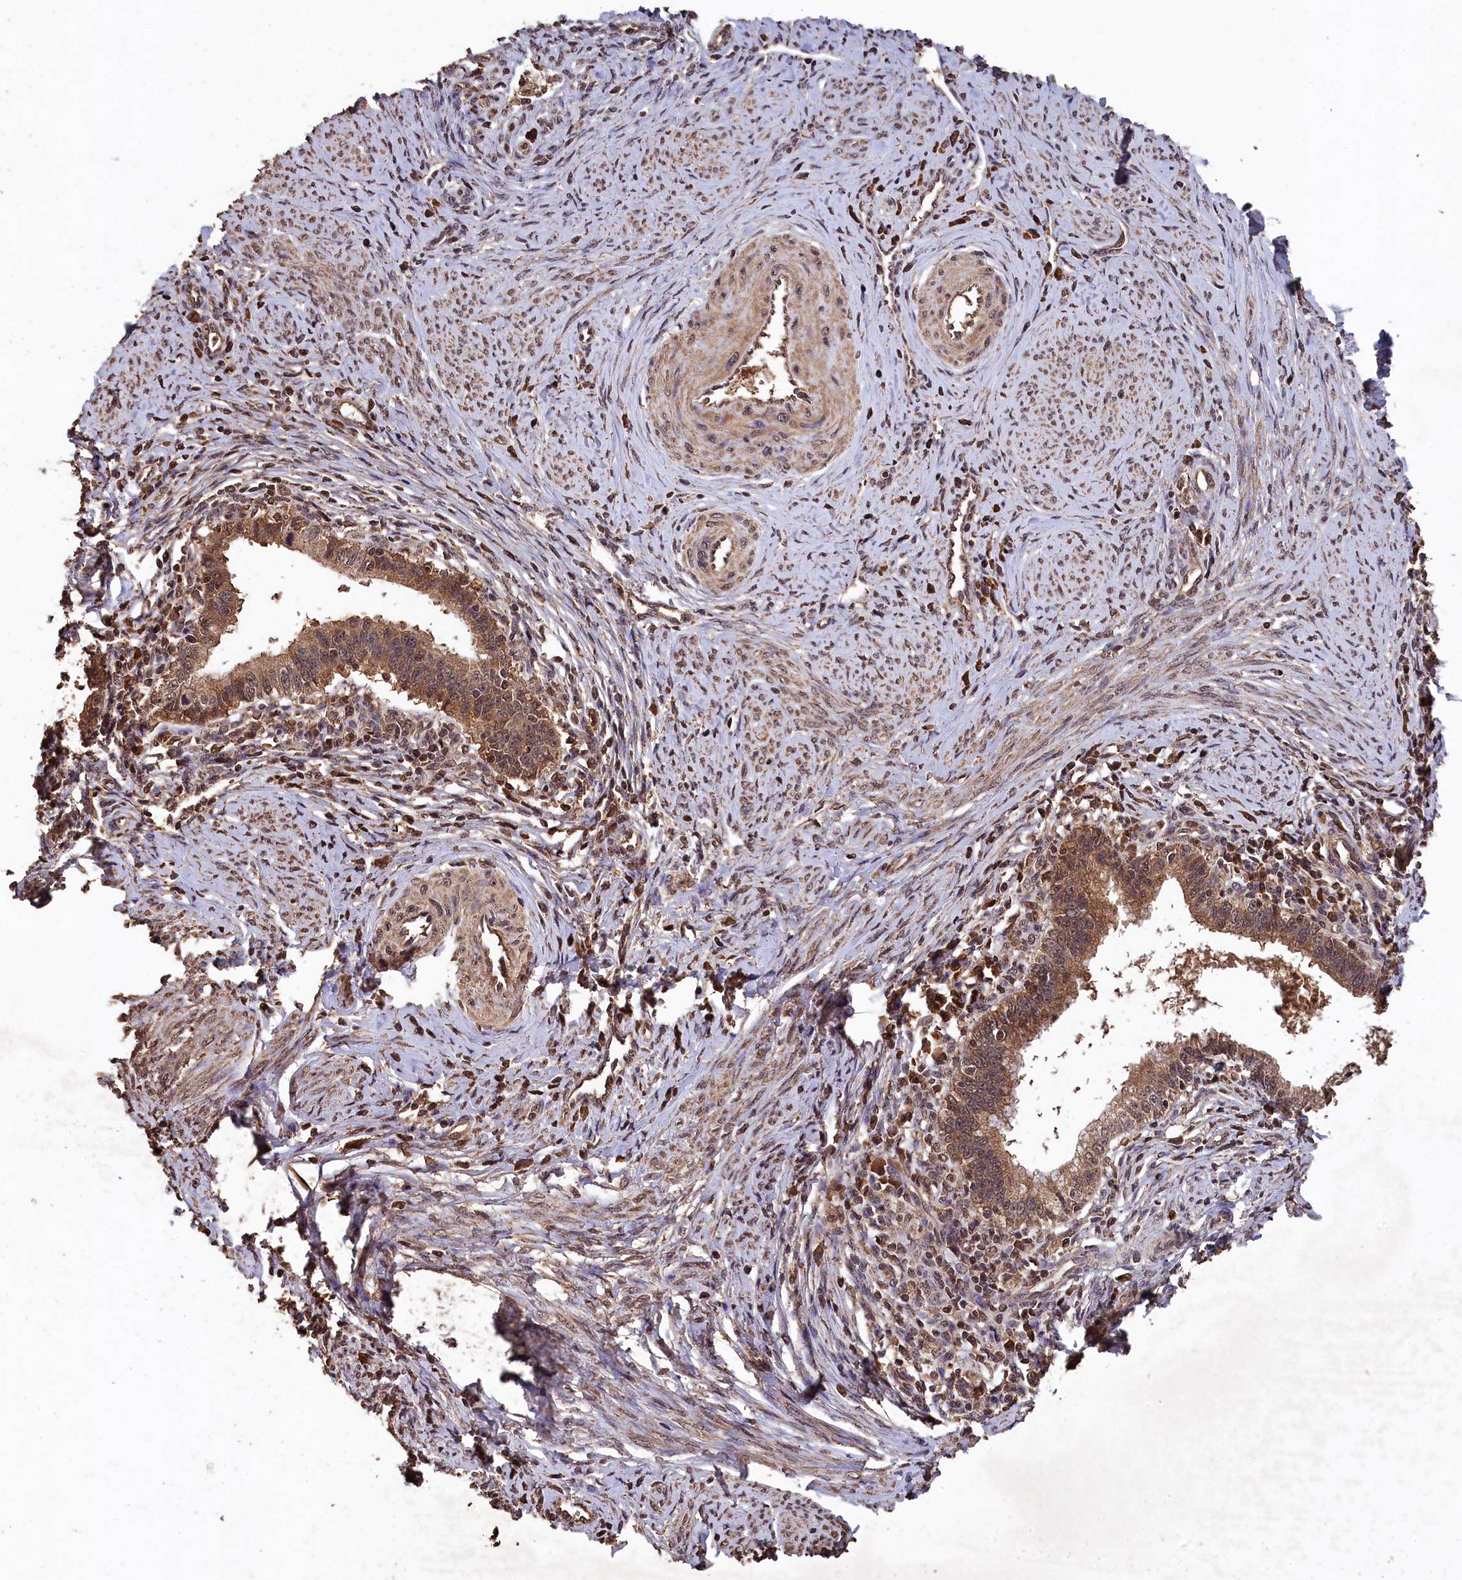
{"staining": {"intensity": "moderate", "quantity": ">75%", "location": "cytoplasmic/membranous,nuclear"}, "tissue": "cervical cancer", "cell_type": "Tumor cells", "image_type": "cancer", "snomed": [{"axis": "morphology", "description": "Adenocarcinoma, NOS"}, {"axis": "topography", "description": "Cervix"}], "caption": "IHC of human cervical cancer exhibits medium levels of moderate cytoplasmic/membranous and nuclear staining in approximately >75% of tumor cells.", "gene": "CEP57L1", "patient": {"sex": "female", "age": 36}}